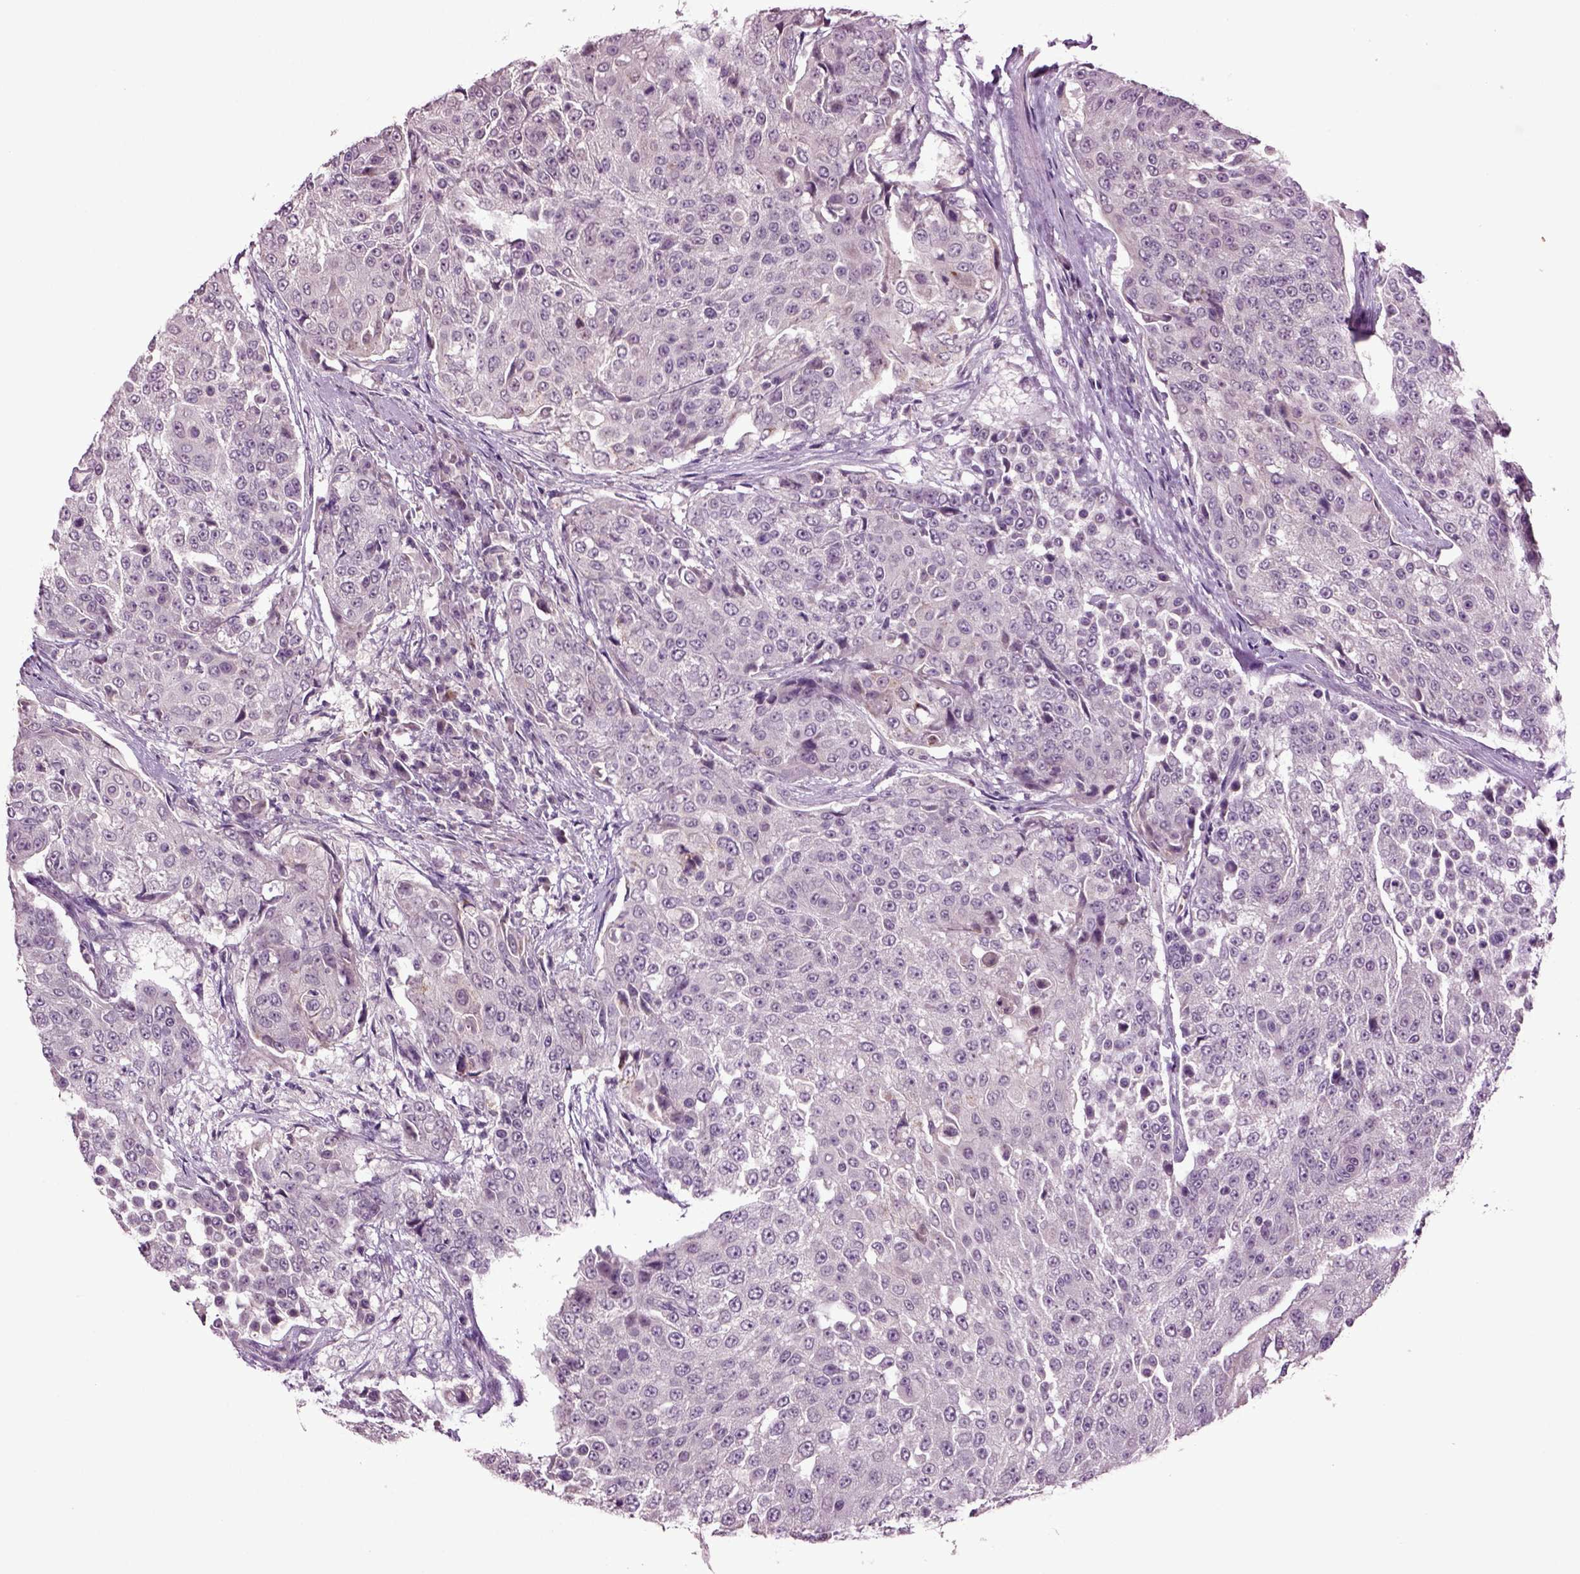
{"staining": {"intensity": "negative", "quantity": "none", "location": "none"}, "tissue": "urothelial cancer", "cell_type": "Tumor cells", "image_type": "cancer", "snomed": [{"axis": "morphology", "description": "Urothelial carcinoma, High grade"}, {"axis": "topography", "description": "Urinary bladder"}], "caption": "Tumor cells show no significant protein staining in urothelial carcinoma (high-grade).", "gene": "SLC17A6", "patient": {"sex": "female", "age": 63}}